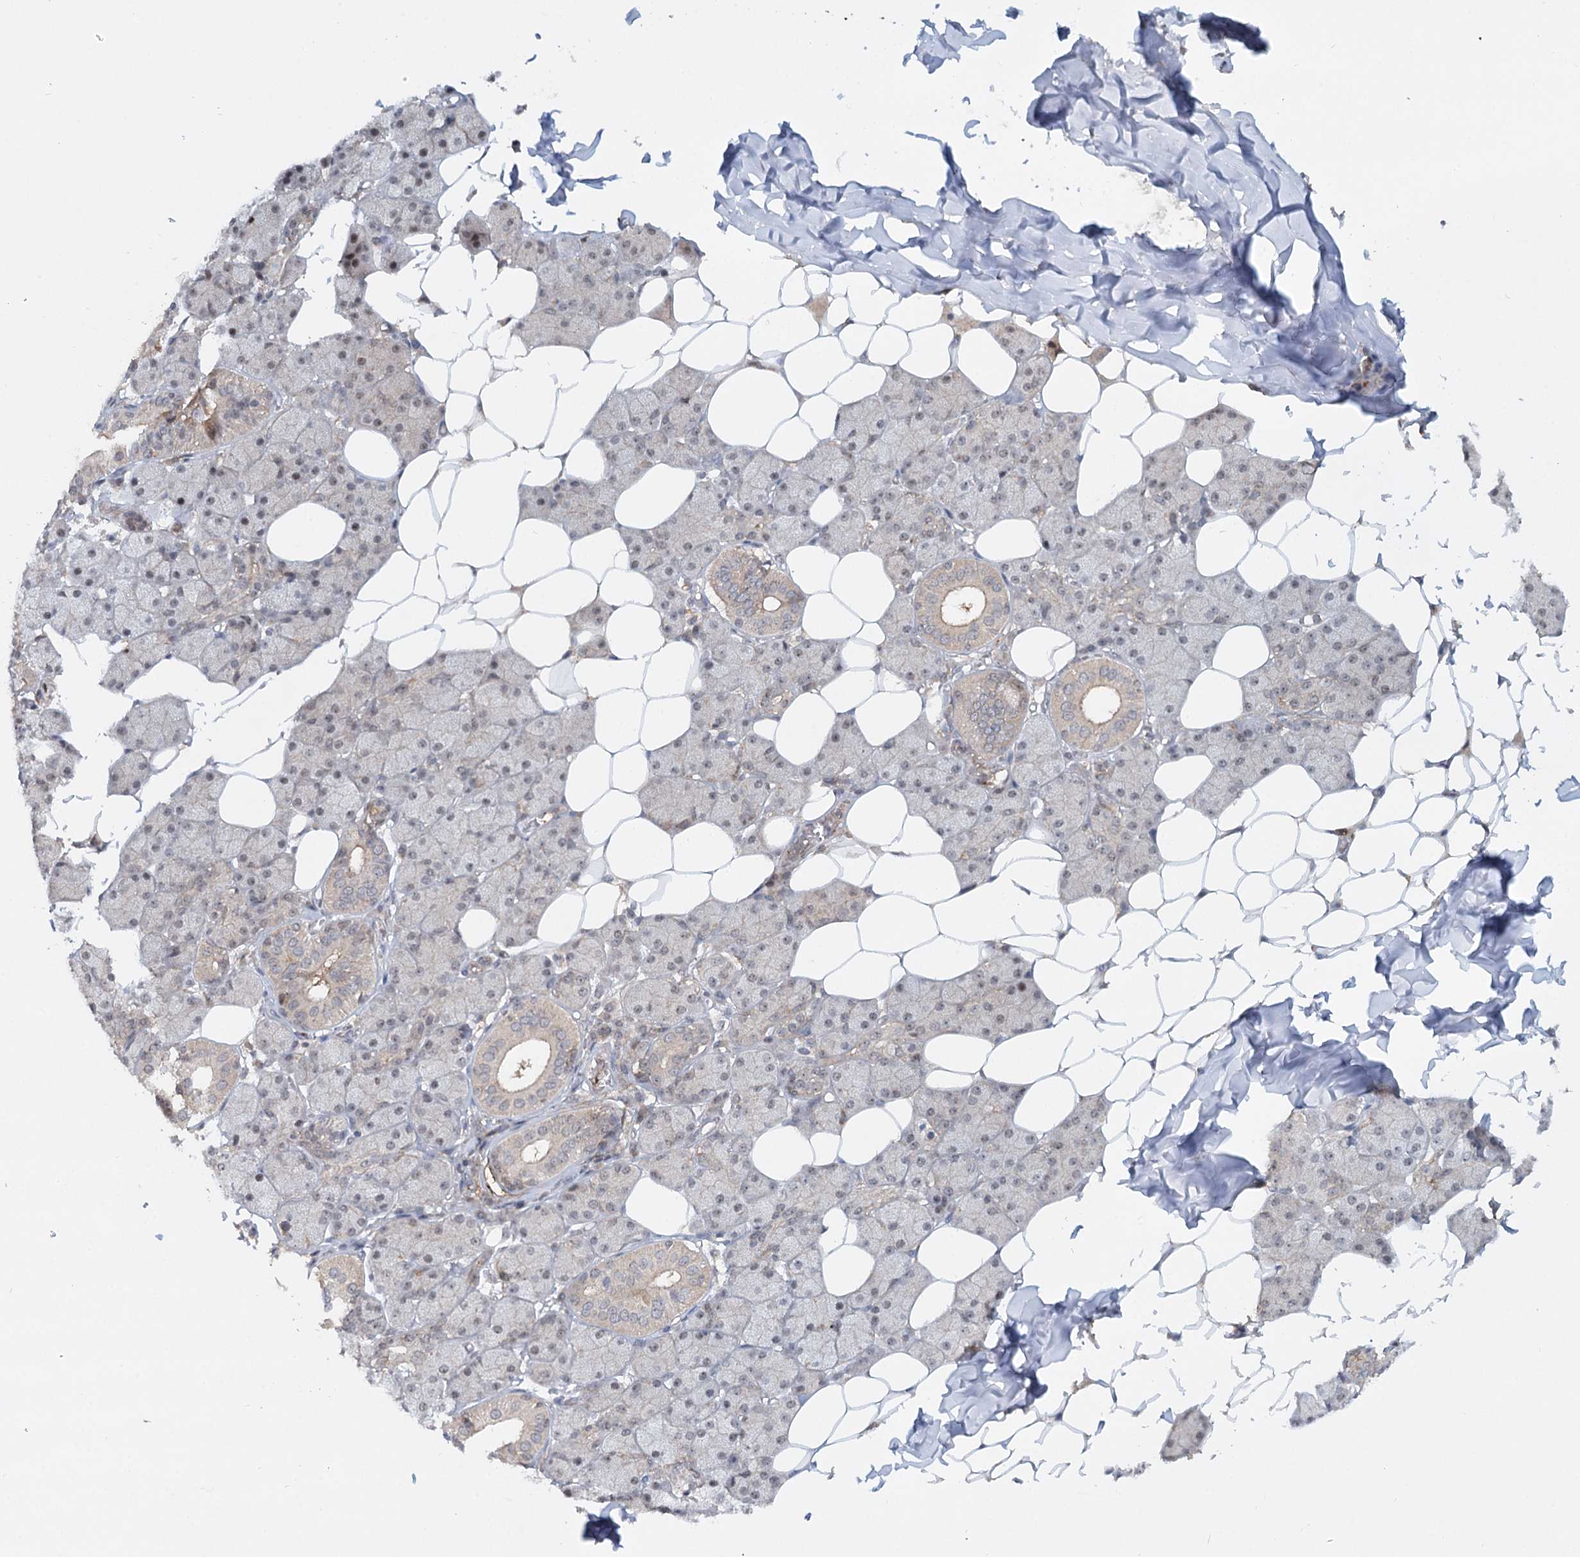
{"staining": {"intensity": "strong", "quantity": "<25%", "location": "cytoplasmic/membranous"}, "tissue": "salivary gland", "cell_type": "Glandular cells", "image_type": "normal", "snomed": [{"axis": "morphology", "description": "Normal tissue, NOS"}, {"axis": "topography", "description": "Salivary gland"}], "caption": "IHC photomicrograph of benign salivary gland: human salivary gland stained using IHC shows medium levels of strong protein expression localized specifically in the cytoplasmic/membranous of glandular cells, appearing as a cytoplasmic/membranous brown color.", "gene": "WDR44", "patient": {"sex": "female", "age": 33}}